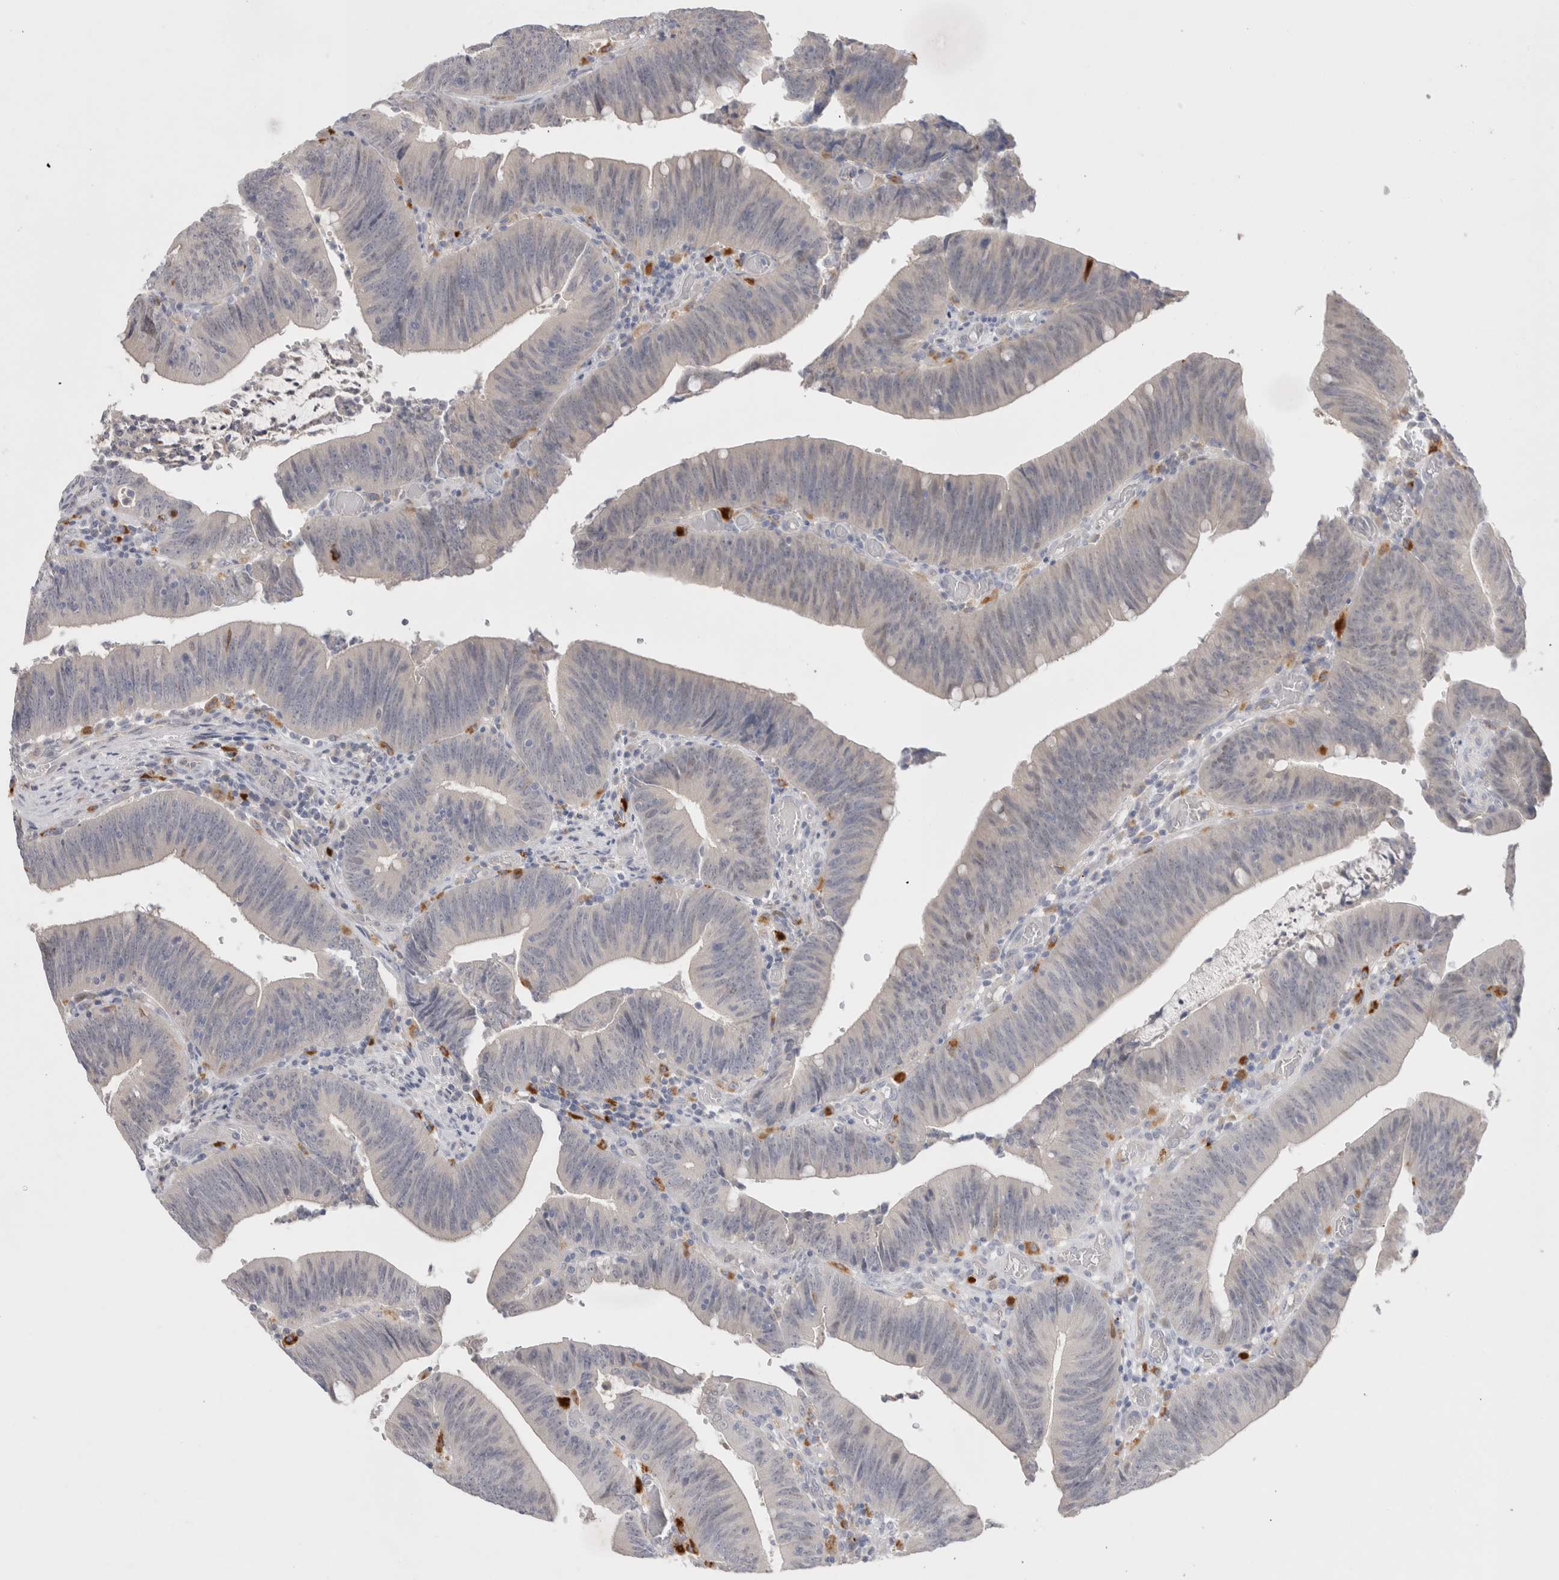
{"staining": {"intensity": "negative", "quantity": "none", "location": "none"}, "tissue": "colorectal cancer", "cell_type": "Tumor cells", "image_type": "cancer", "snomed": [{"axis": "morphology", "description": "Normal tissue, NOS"}, {"axis": "morphology", "description": "Adenocarcinoma, NOS"}, {"axis": "topography", "description": "Rectum"}], "caption": "This is an immunohistochemistry (IHC) photomicrograph of colorectal adenocarcinoma. There is no positivity in tumor cells.", "gene": "HPGDS", "patient": {"sex": "female", "age": 66}}